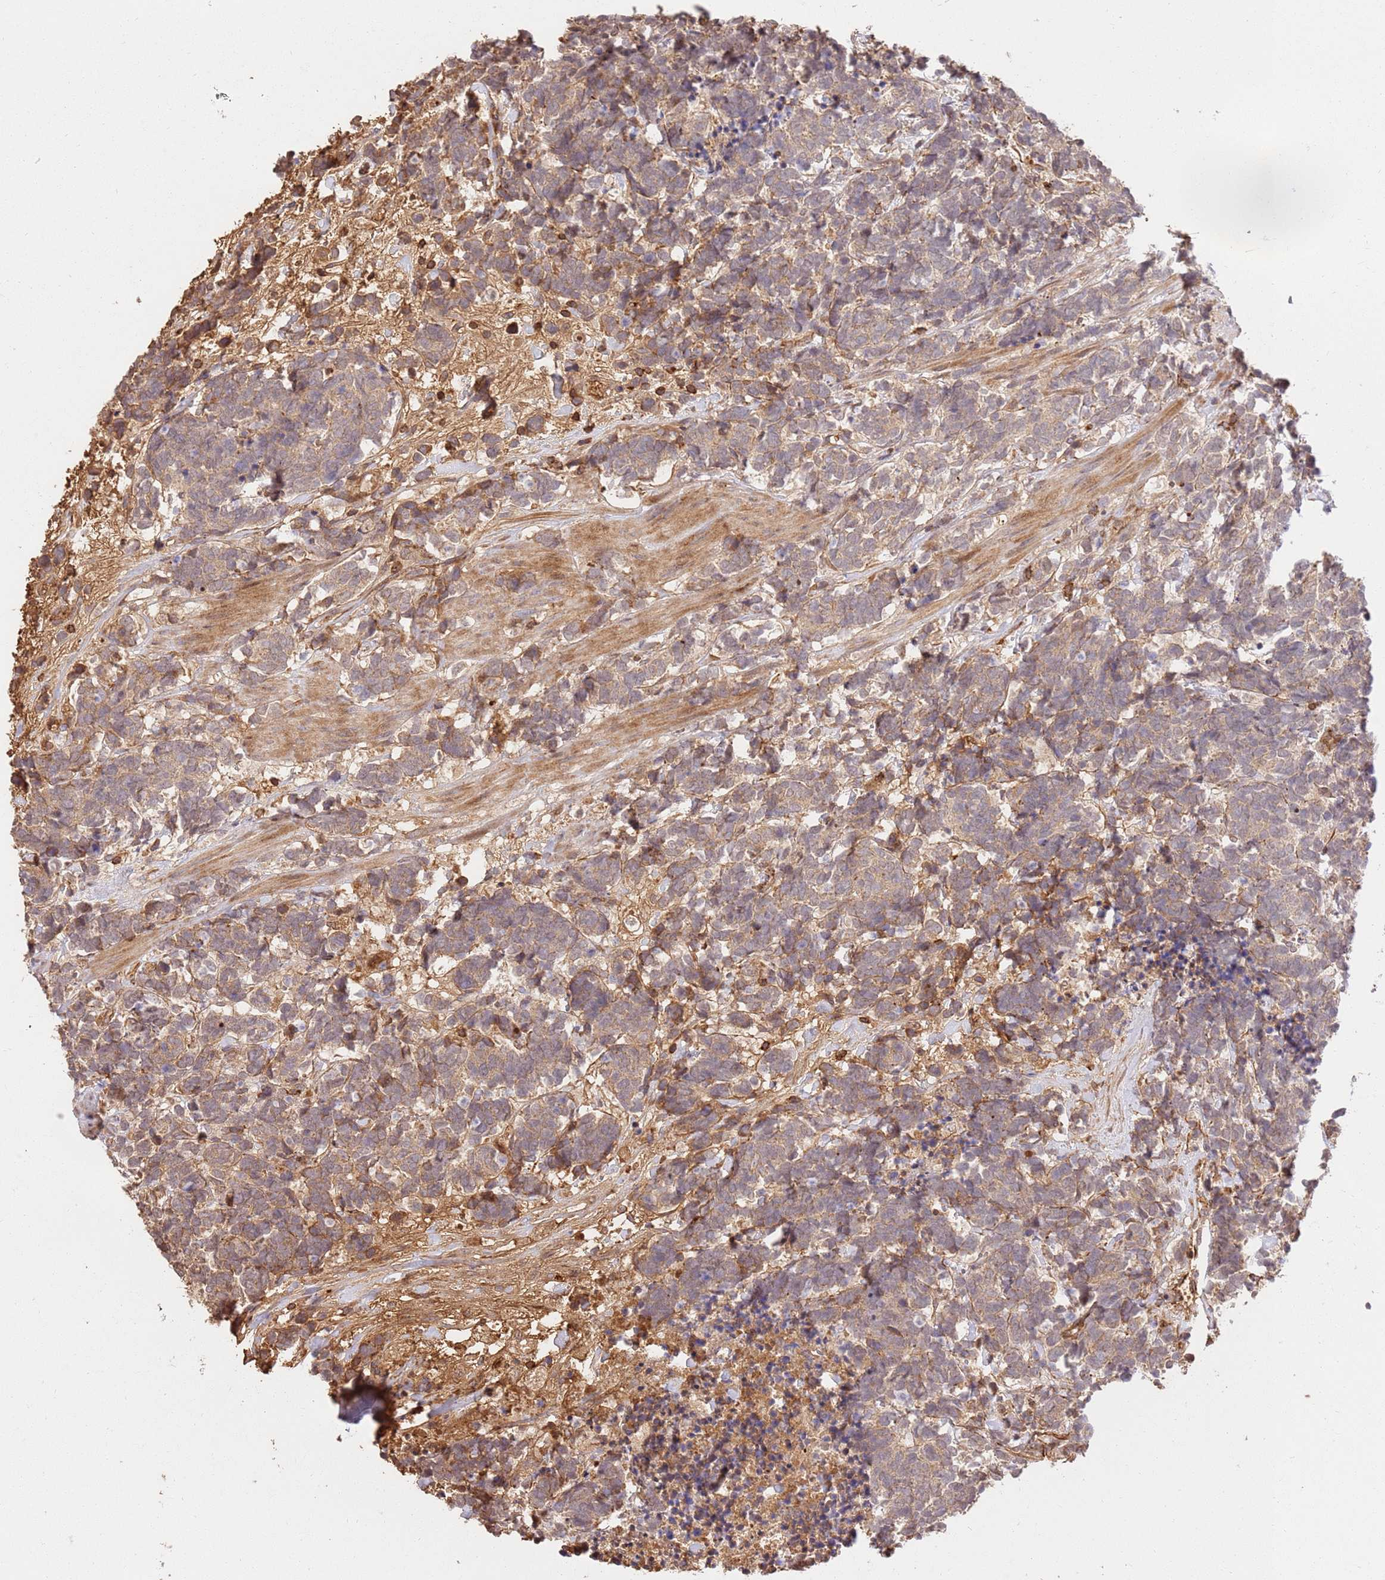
{"staining": {"intensity": "weak", "quantity": ">75%", "location": "cytoplasmic/membranous"}, "tissue": "carcinoid", "cell_type": "Tumor cells", "image_type": "cancer", "snomed": [{"axis": "morphology", "description": "Carcinoma, NOS"}, {"axis": "morphology", "description": "Carcinoid, malignant, NOS"}, {"axis": "topography", "description": "Prostate"}], "caption": "Human carcinoid stained with a brown dye shows weak cytoplasmic/membranous positive expression in approximately >75% of tumor cells.", "gene": "KATNAL2", "patient": {"sex": "male", "age": 57}}